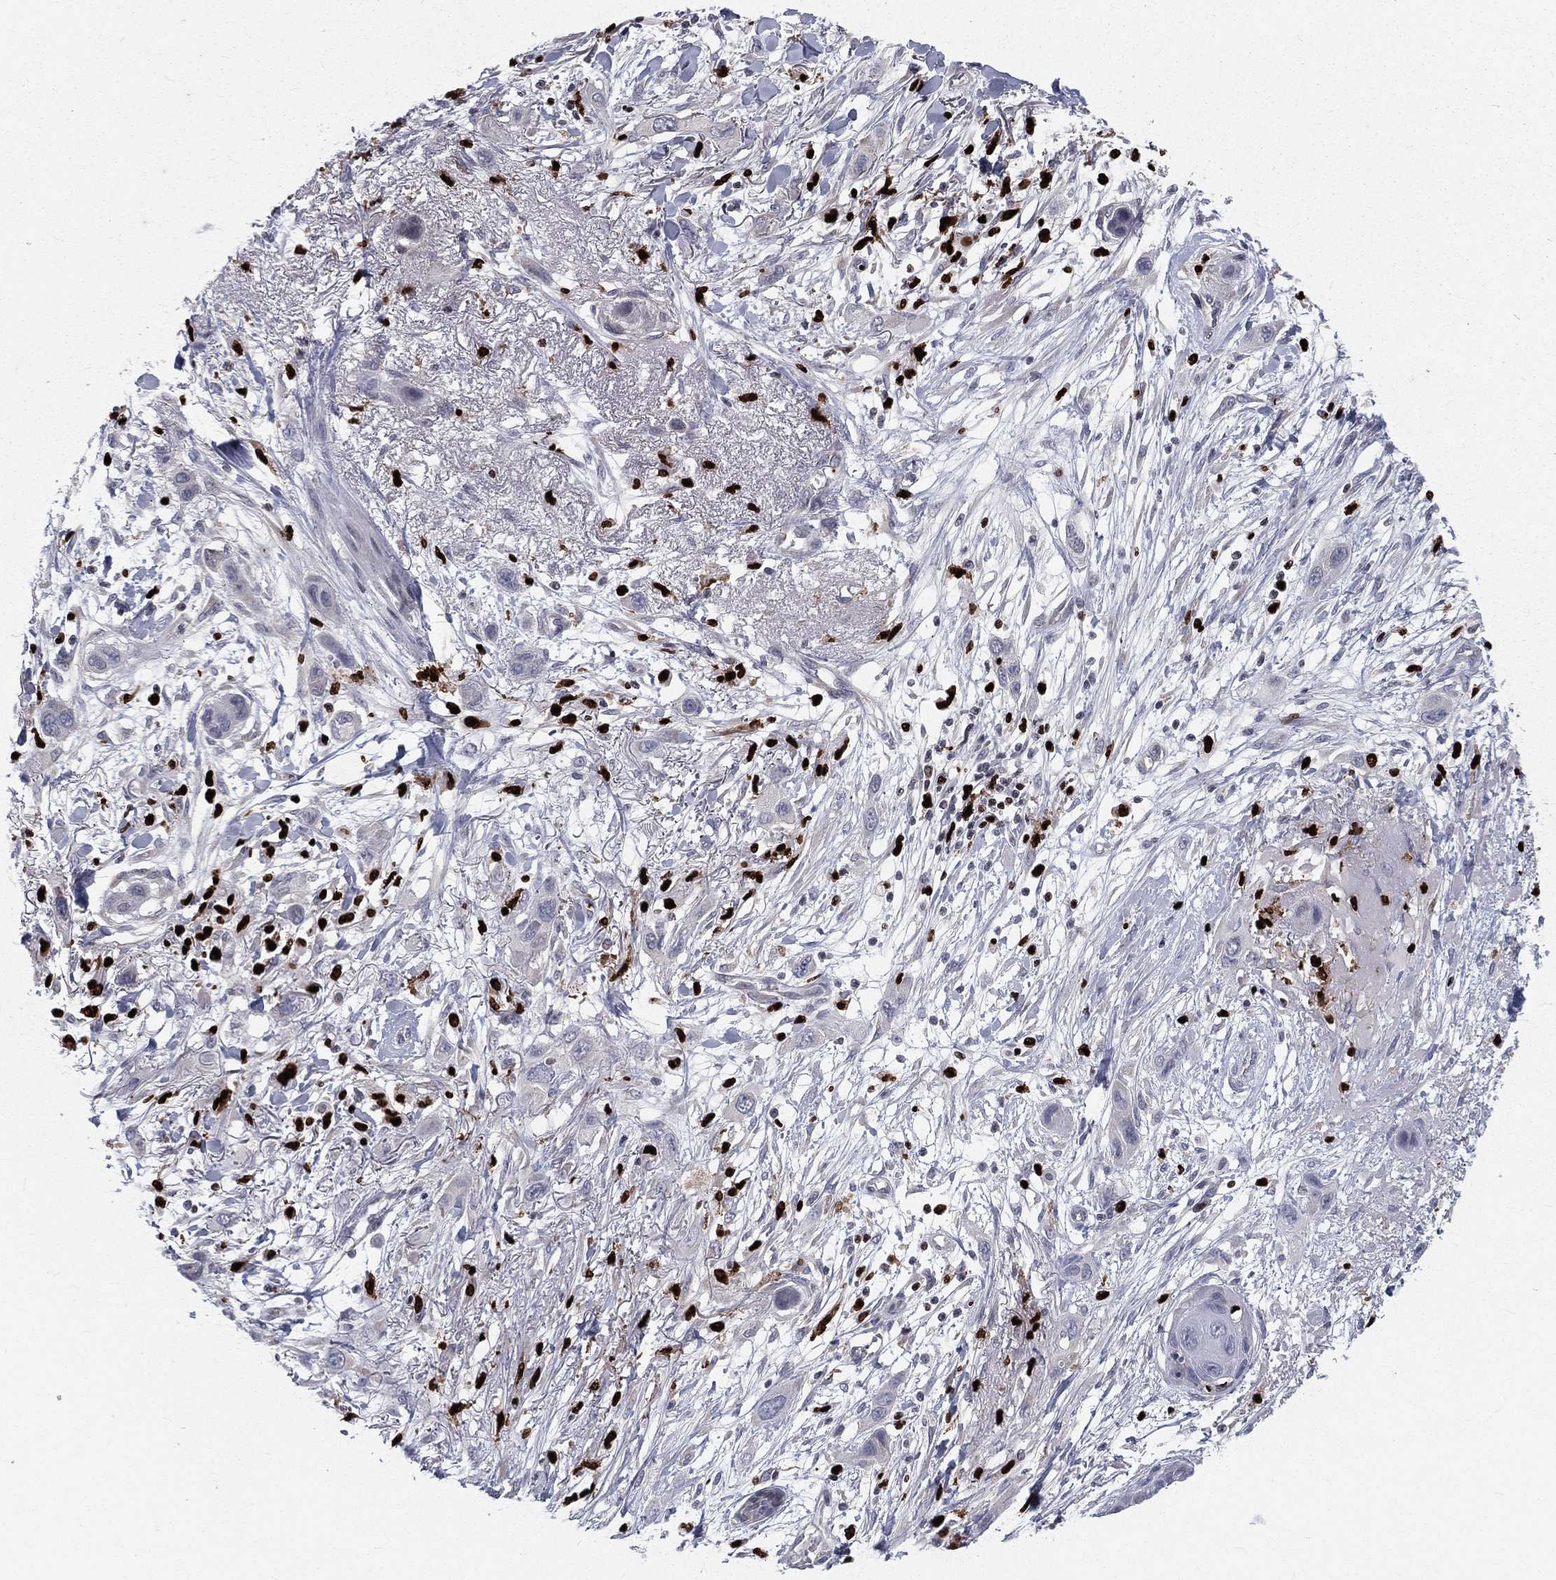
{"staining": {"intensity": "negative", "quantity": "none", "location": "none"}, "tissue": "skin cancer", "cell_type": "Tumor cells", "image_type": "cancer", "snomed": [{"axis": "morphology", "description": "Squamous cell carcinoma, NOS"}, {"axis": "topography", "description": "Skin"}], "caption": "Skin cancer (squamous cell carcinoma) stained for a protein using immunohistochemistry (IHC) exhibits no expression tumor cells.", "gene": "MNDA", "patient": {"sex": "male", "age": 79}}